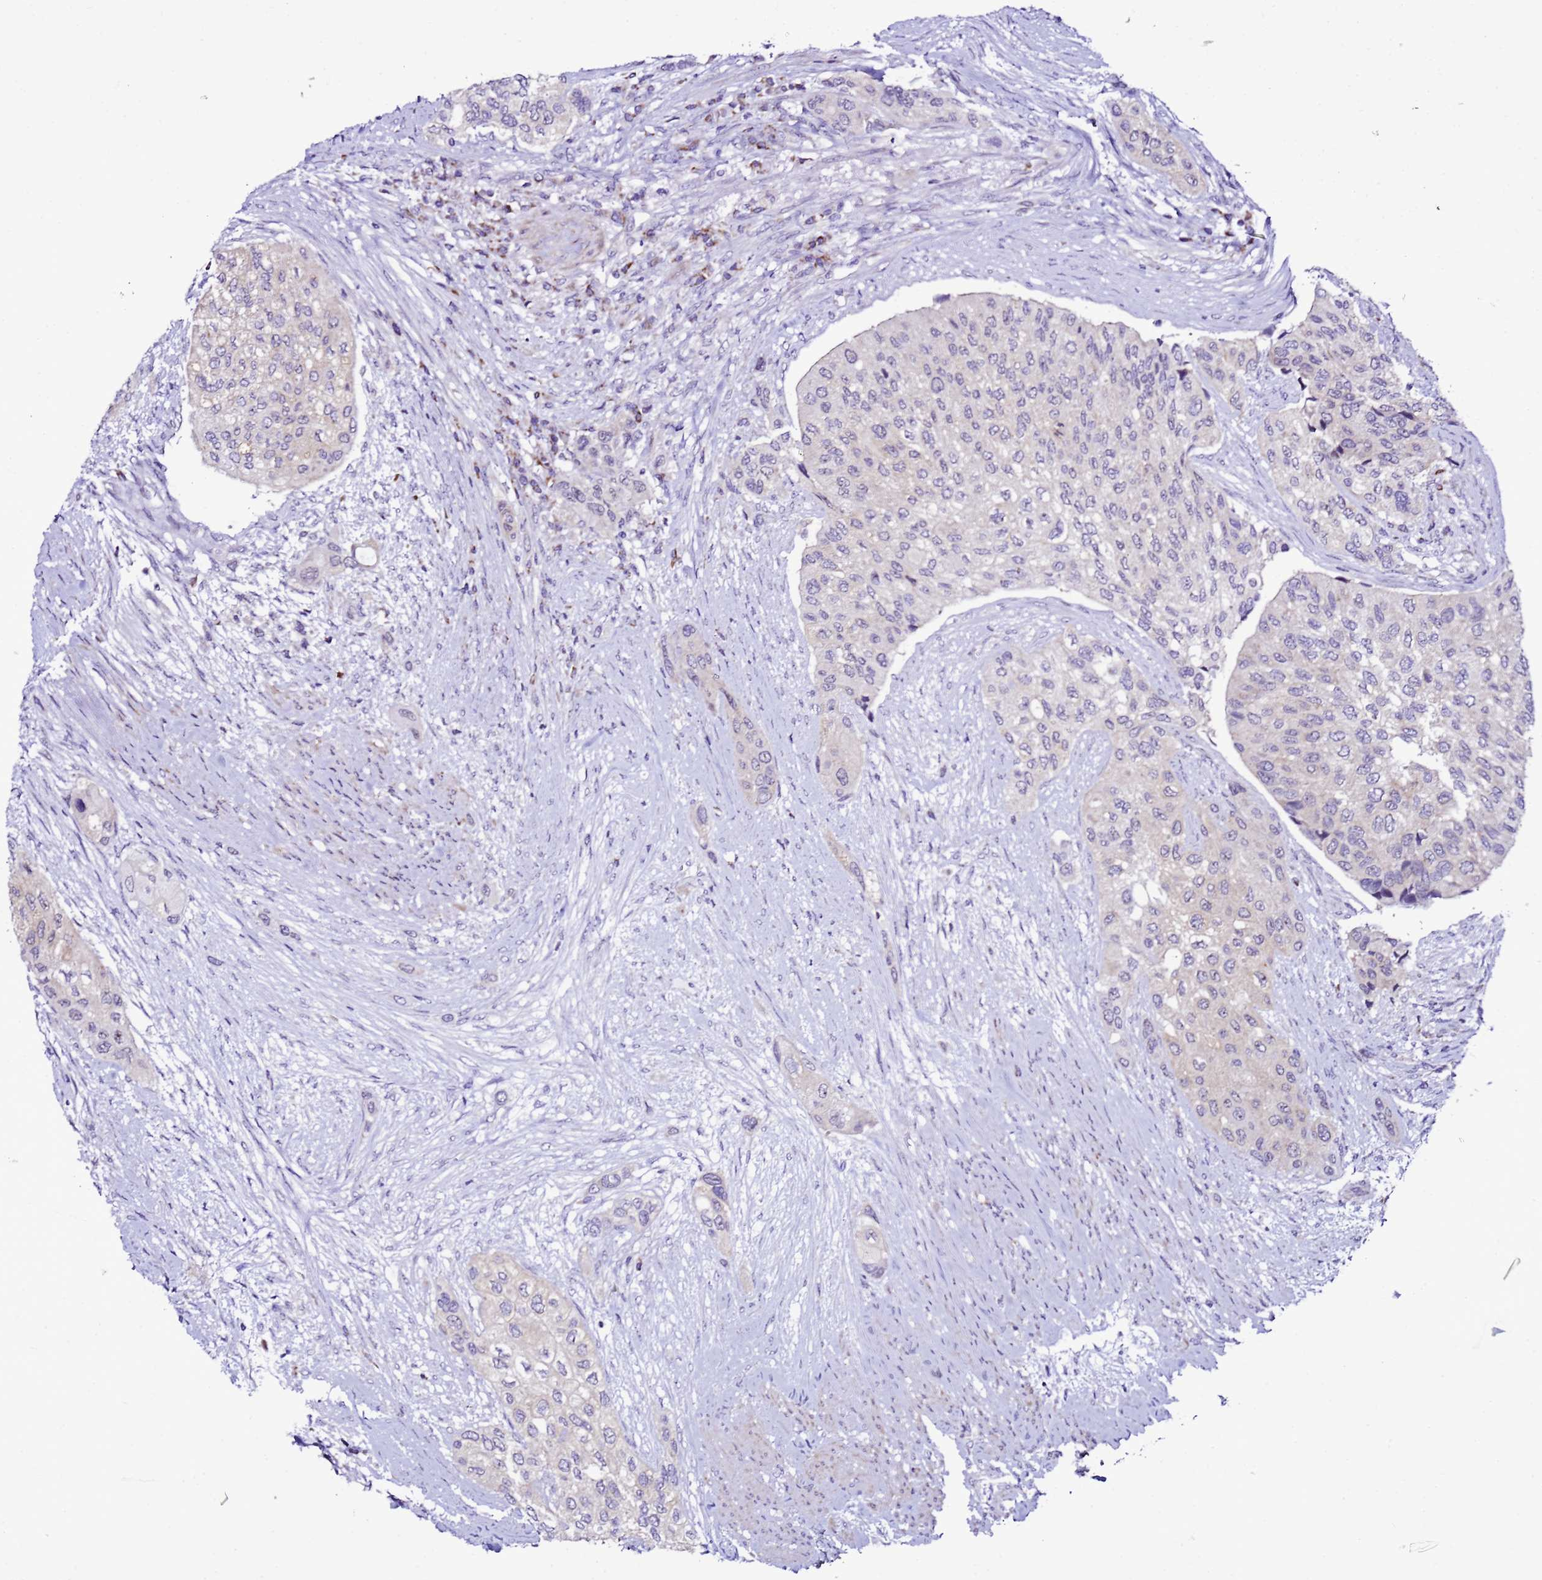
{"staining": {"intensity": "negative", "quantity": "none", "location": "none"}, "tissue": "urothelial cancer", "cell_type": "Tumor cells", "image_type": "cancer", "snomed": [{"axis": "morphology", "description": "Normal tissue, NOS"}, {"axis": "morphology", "description": "Urothelial carcinoma, High grade"}, {"axis": "topography", "description": "Vascular tissue"}, {"axis": "topography", "description": "Urinary bladder"}], "caption": "This is a photomicrograph of immunohistochemistry (IHC) staining of urothelial cancer, which shows no expression in tumor cells.", "gene": "DPH6", "patient": {"sex": "female", "age": 56}}